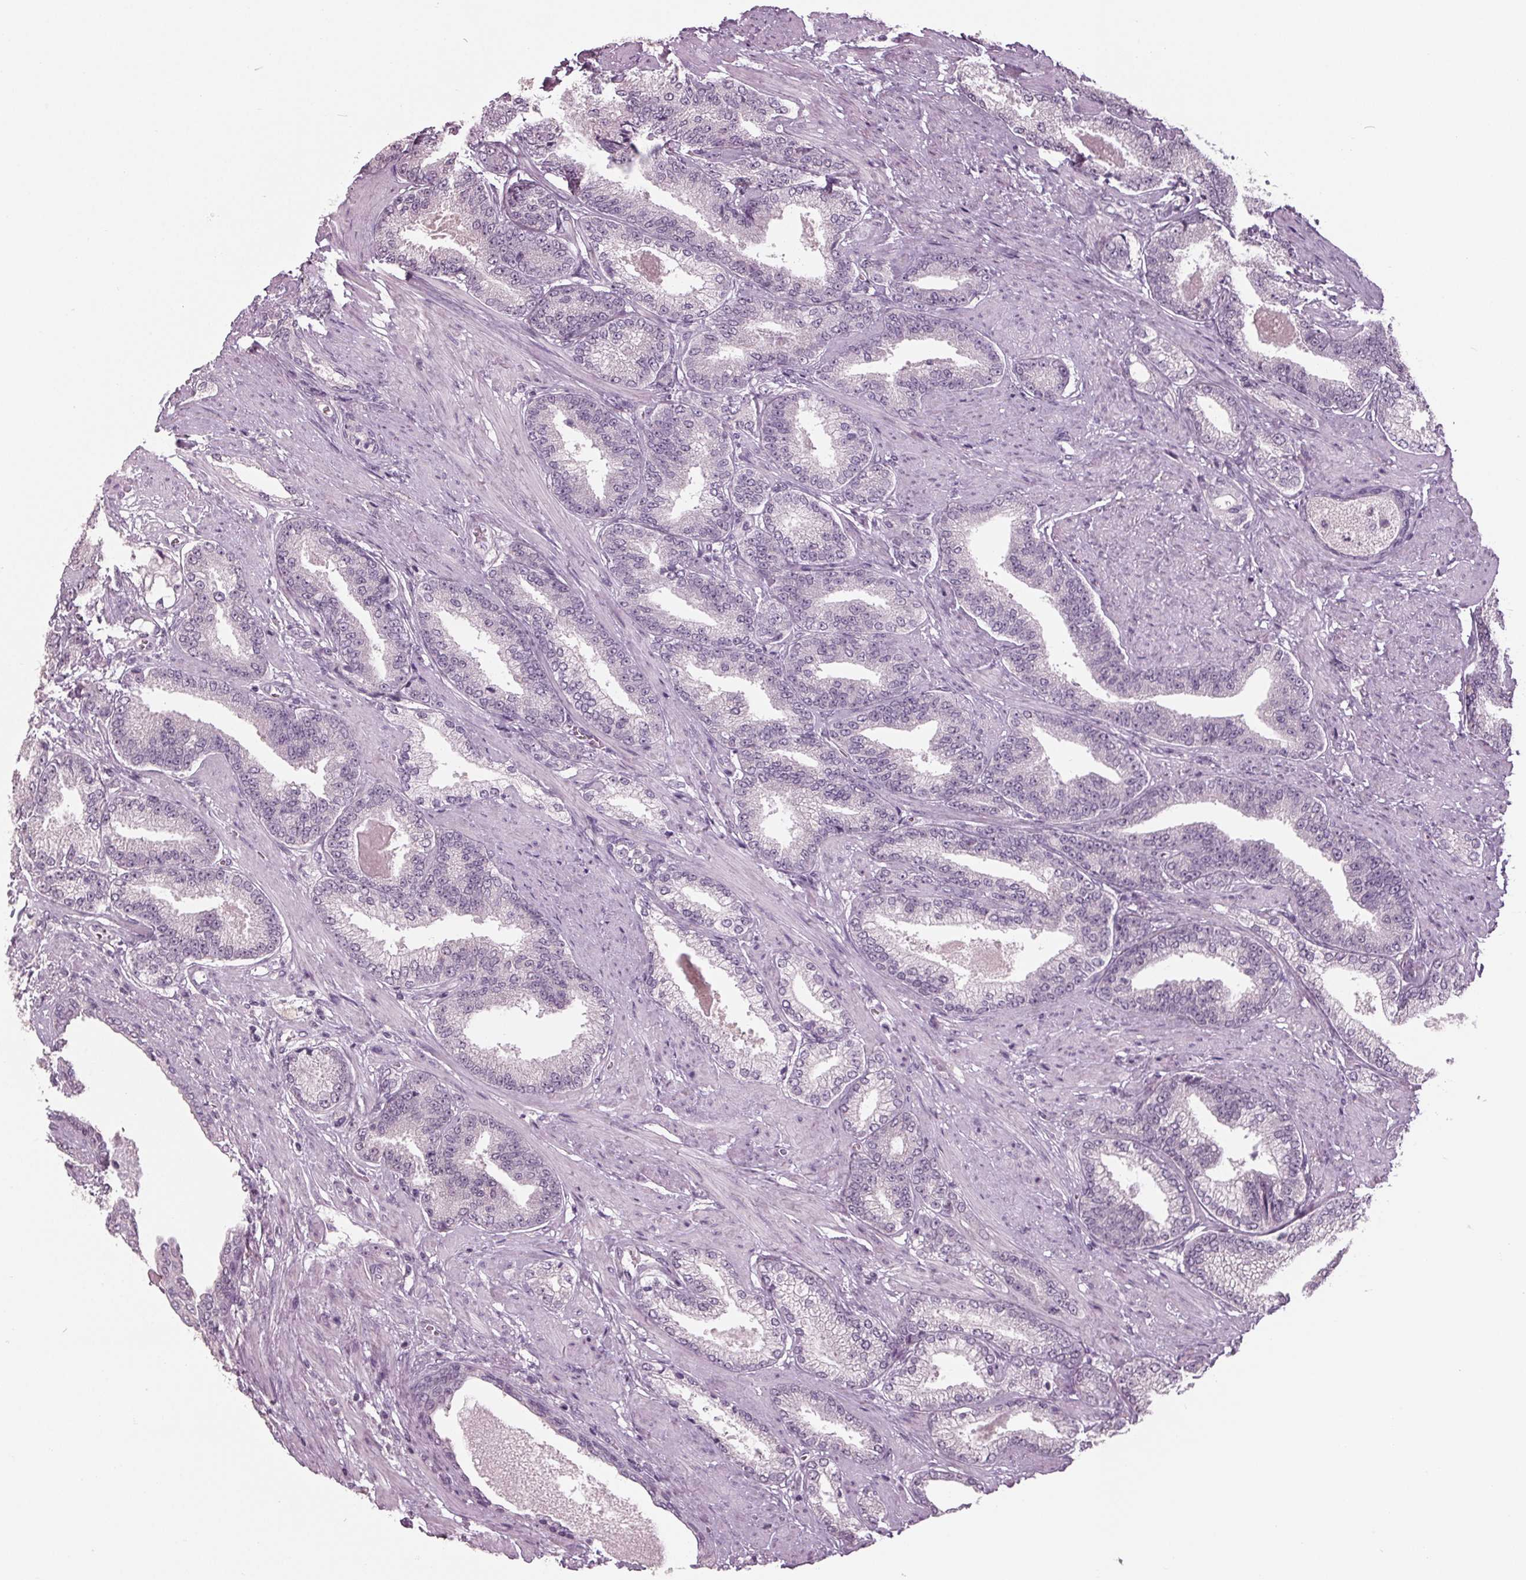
{"staining": {"intensity": "negative", "quantity": "none", "location": "none"}, "tissue": "prostate cancer", "cell_type": "Tumor cells", "image_type": "cancer", "snomed": [{"axis": "morphology", "description": "Adenocarcinoma, High grade"}, {"axis": "topography", "description": "Prostate and seminal vesicle, NOS"}], "caption": "Immunohistochemistry of human prostate cancer (high-grade adenocarcinoma) reveals no staining in tumor cells.", "gene": "TNNC2", "patient": {"sex": "male", "age": 61}}